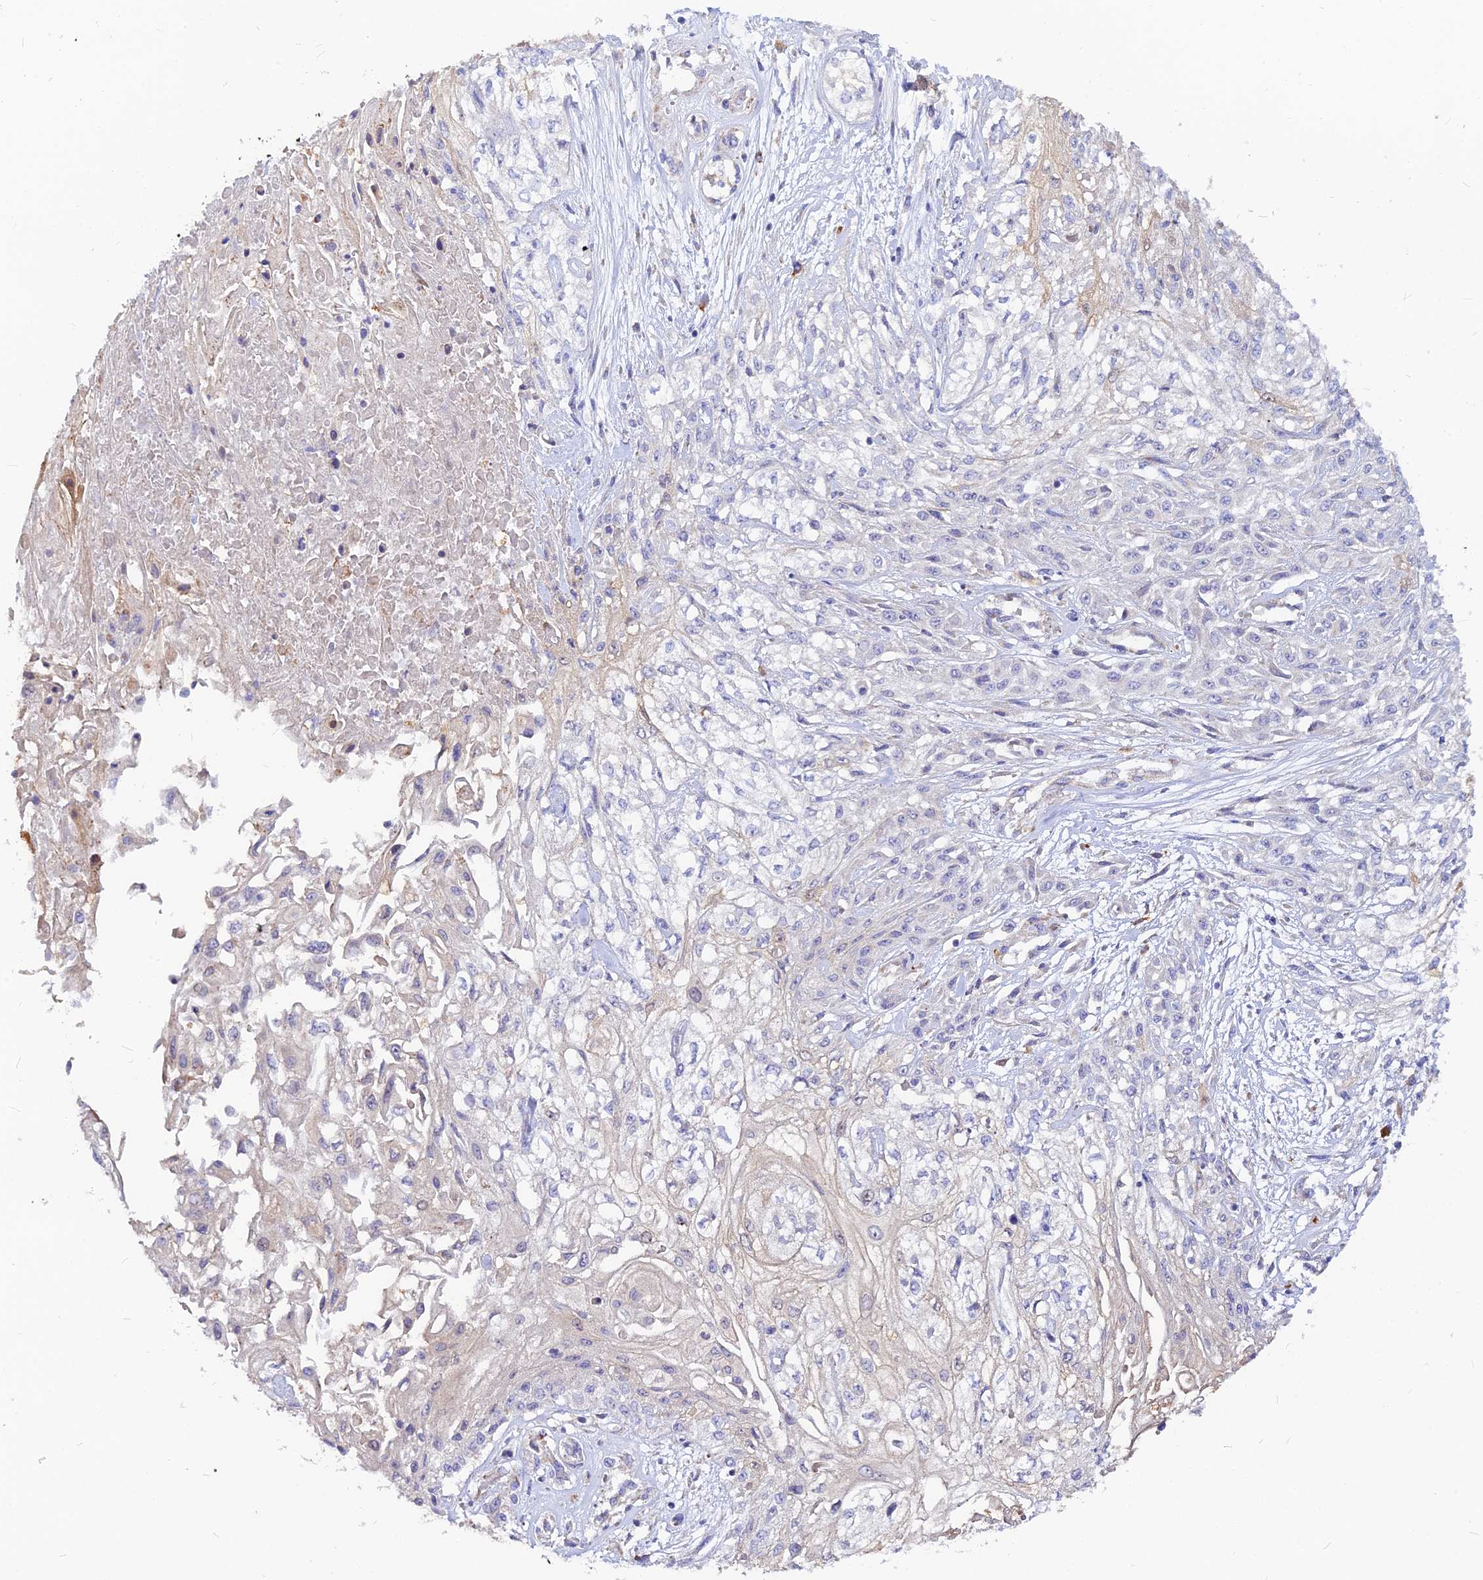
{"staining": {"intensity": "negative", "quantity": "none", "location": "none"}, "tissue": "skin cancer", "cell_type": "Tumor cells", "image_type": "cancer", "snomed": [{"axis": "morphology", "description": "Squamous cell carcinoma, NOS"}, {"axis": "morphology", "description": "Squamous cell carcinoma, metastatic, NOS"}, {"axis": "topography", "description": "Skin"}, {"axis": "topography", "description": "Lymph node"}], "caption": "The immunohistochemistry (IHC) image has no significant positivity in tumor cells of skin metastatic squamous cell carcinoma tissue.", "gene": "DENND2D", "patient": {"sex": "male", "age": 75}}